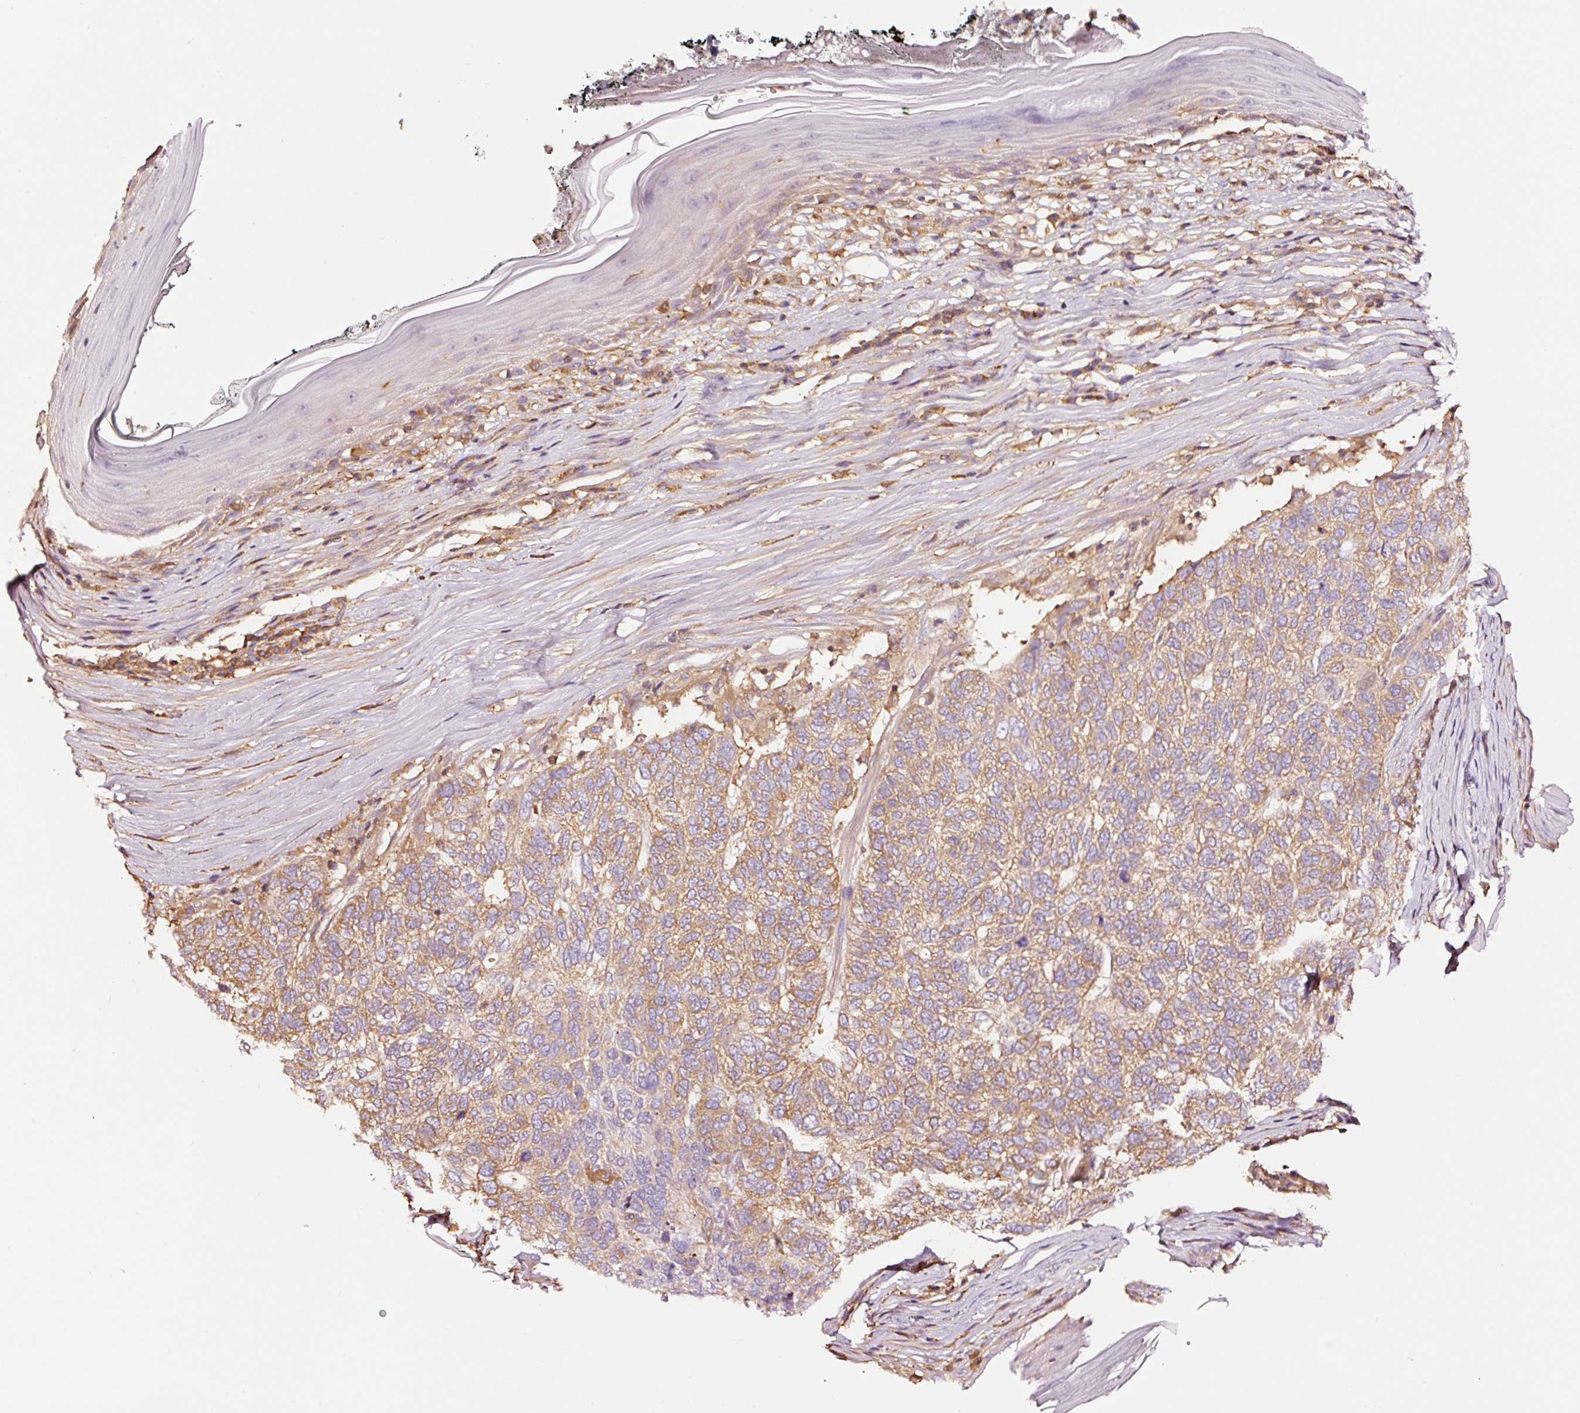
{"staining": {"intensity": "moderate", "quantity": ">75%", "location": "cytoplasmic/membranous"}, "tissue": "skin cancer", "cell_type": "Tumor cells", "image_type": "cancer", "snomed": [{"axis": "morphology", "description": "Basal cell carcinoma"}, {"axis": "topography", "description": "Skin"}], "caption": "Protein expression by IHC reveals moderate cytoplasmic/membranous expression in approximately >75% of tumor cells in skin cancer (basal cell carcinoma).", "gene": "METAP1", "patient": {"sex": "female", "age": 65}}